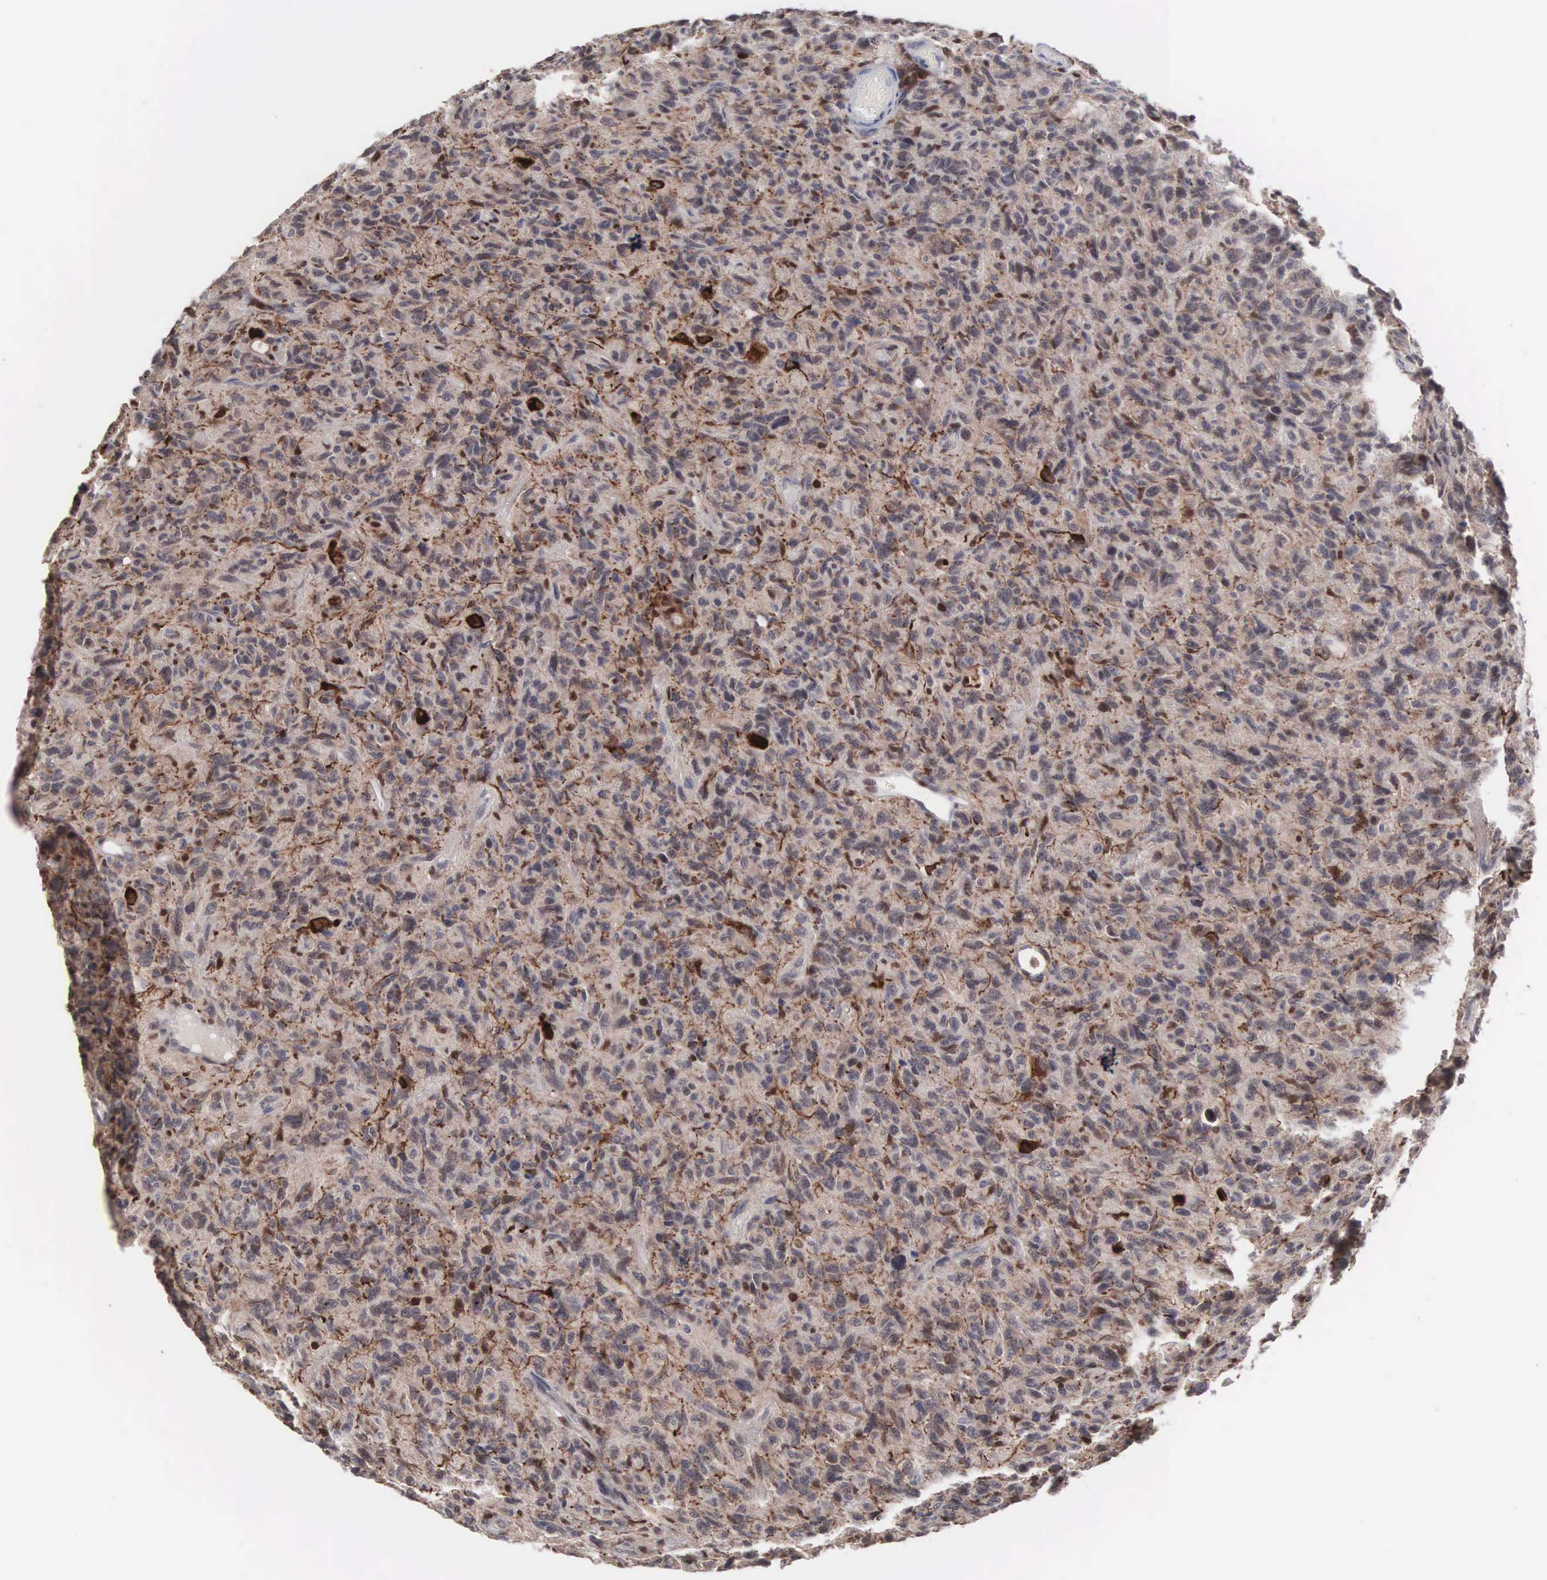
{"staining": {"intensity": "negative", "quantity": "none", "location": "none"}, "tissue": "glioma", "cell_type": "Tumor cells", "image_type": "cancer", "snomed": [{"axis": "morphology", "description": "Glioma, malignant, High grade"}, {"axis": "topography", "description": "Brain"}], "caption": "Immunohistochemistry of high-grade glioma (malignant) reveals no staining in tumor cells. (DAB (3,3'-diaminobenzidine) immunohistochemistry, high magnification).", "gene": "ACOT4", "patient": {"sex": "female", "age": 60}}